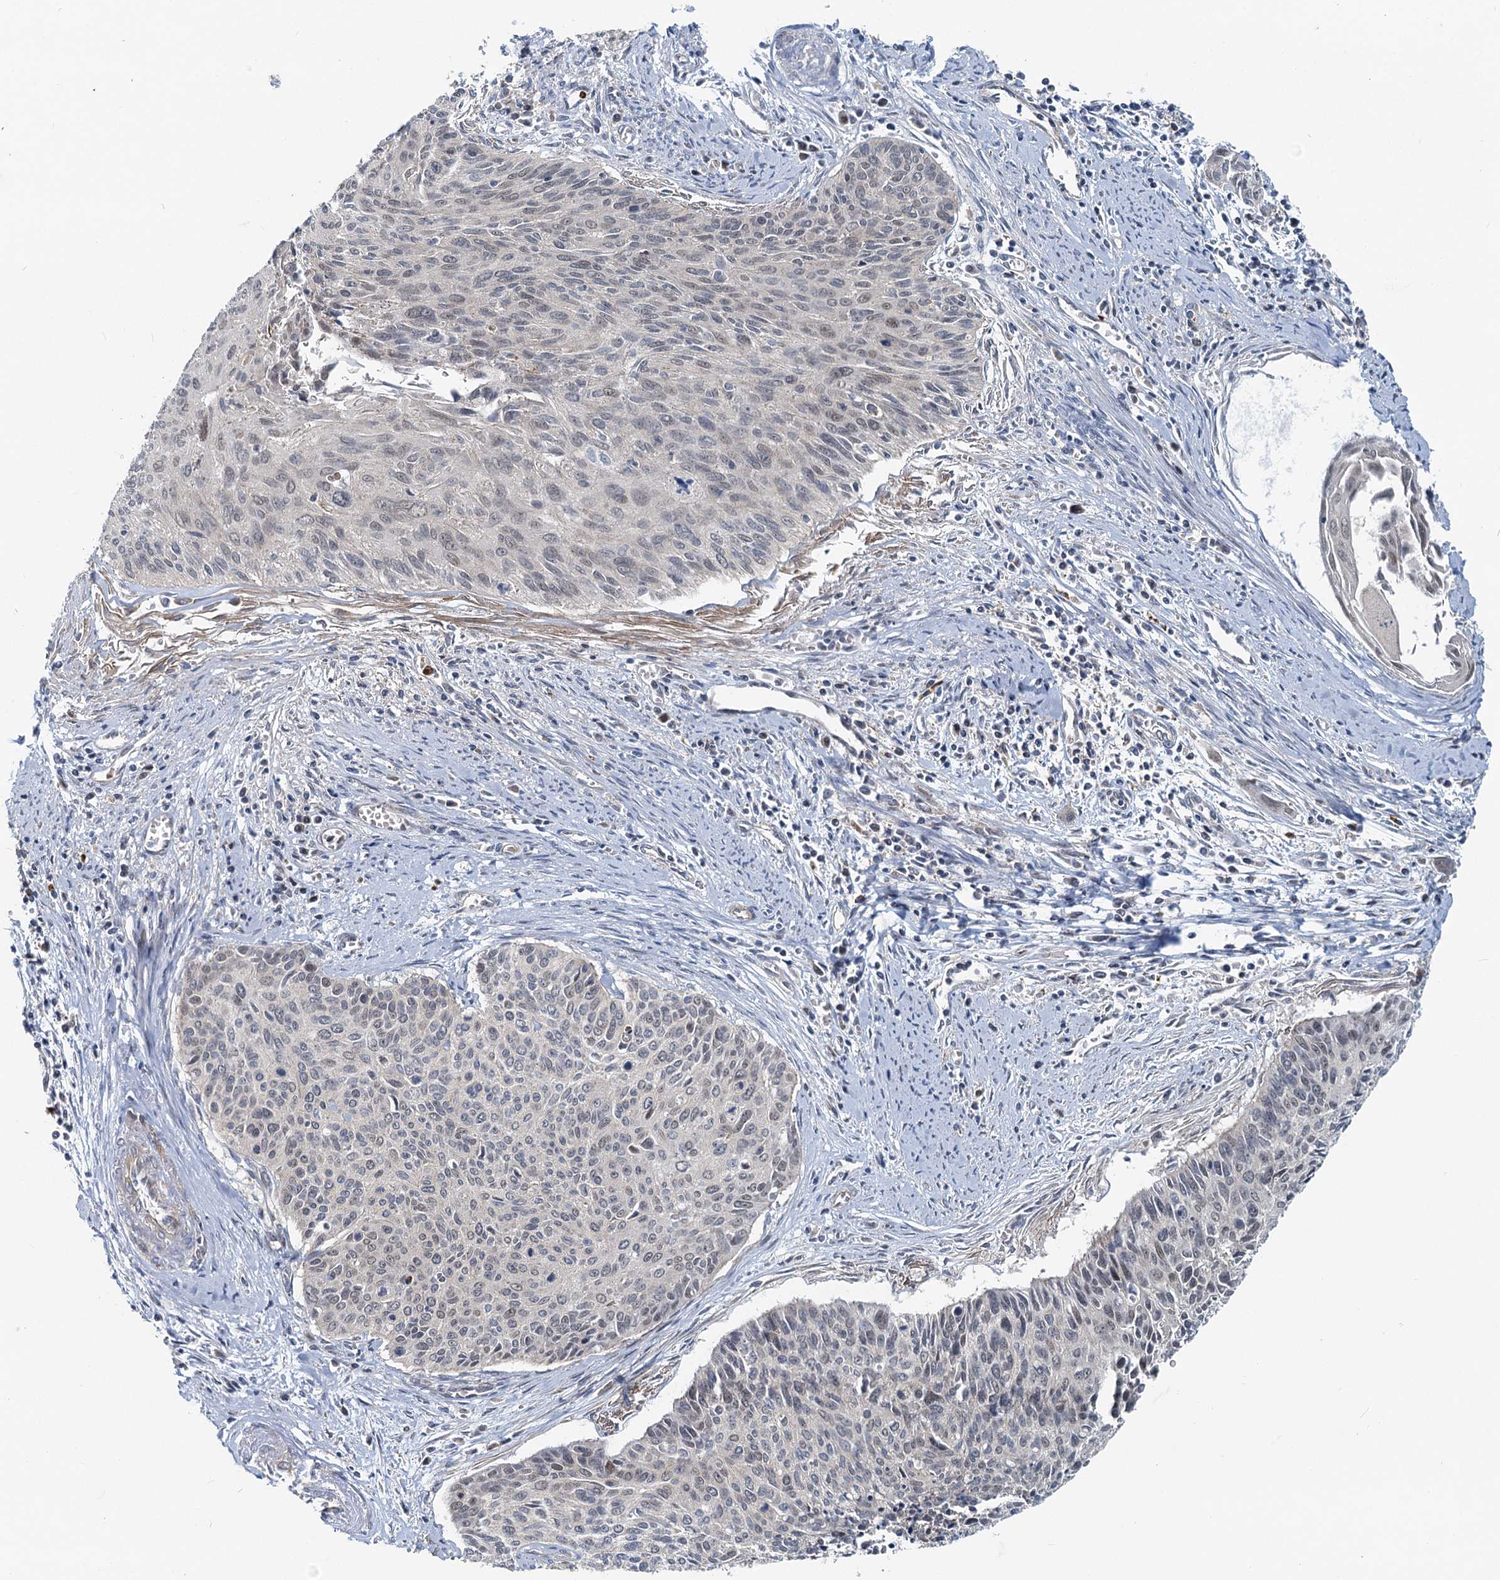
{"staining": {"intensity": "negative", "quantity": "none", "location": "none"}, "tissue": "cervical cancer", "cell_type": "Tumor cells", "image_type": "cancer", "snomed": [{"axis": "morphology", "description": "Squamous cell carcinoma, NOS"}, {"axis": "topography", "description": "Cervix"}], "caption": "Human cervical cancer (squamous cell carcinoma) stained for a protein using immunohistochemistry displays no expression in tumor cells.", "gene": "ADCY2", "patient": {"sex": "female", "age": 55}}